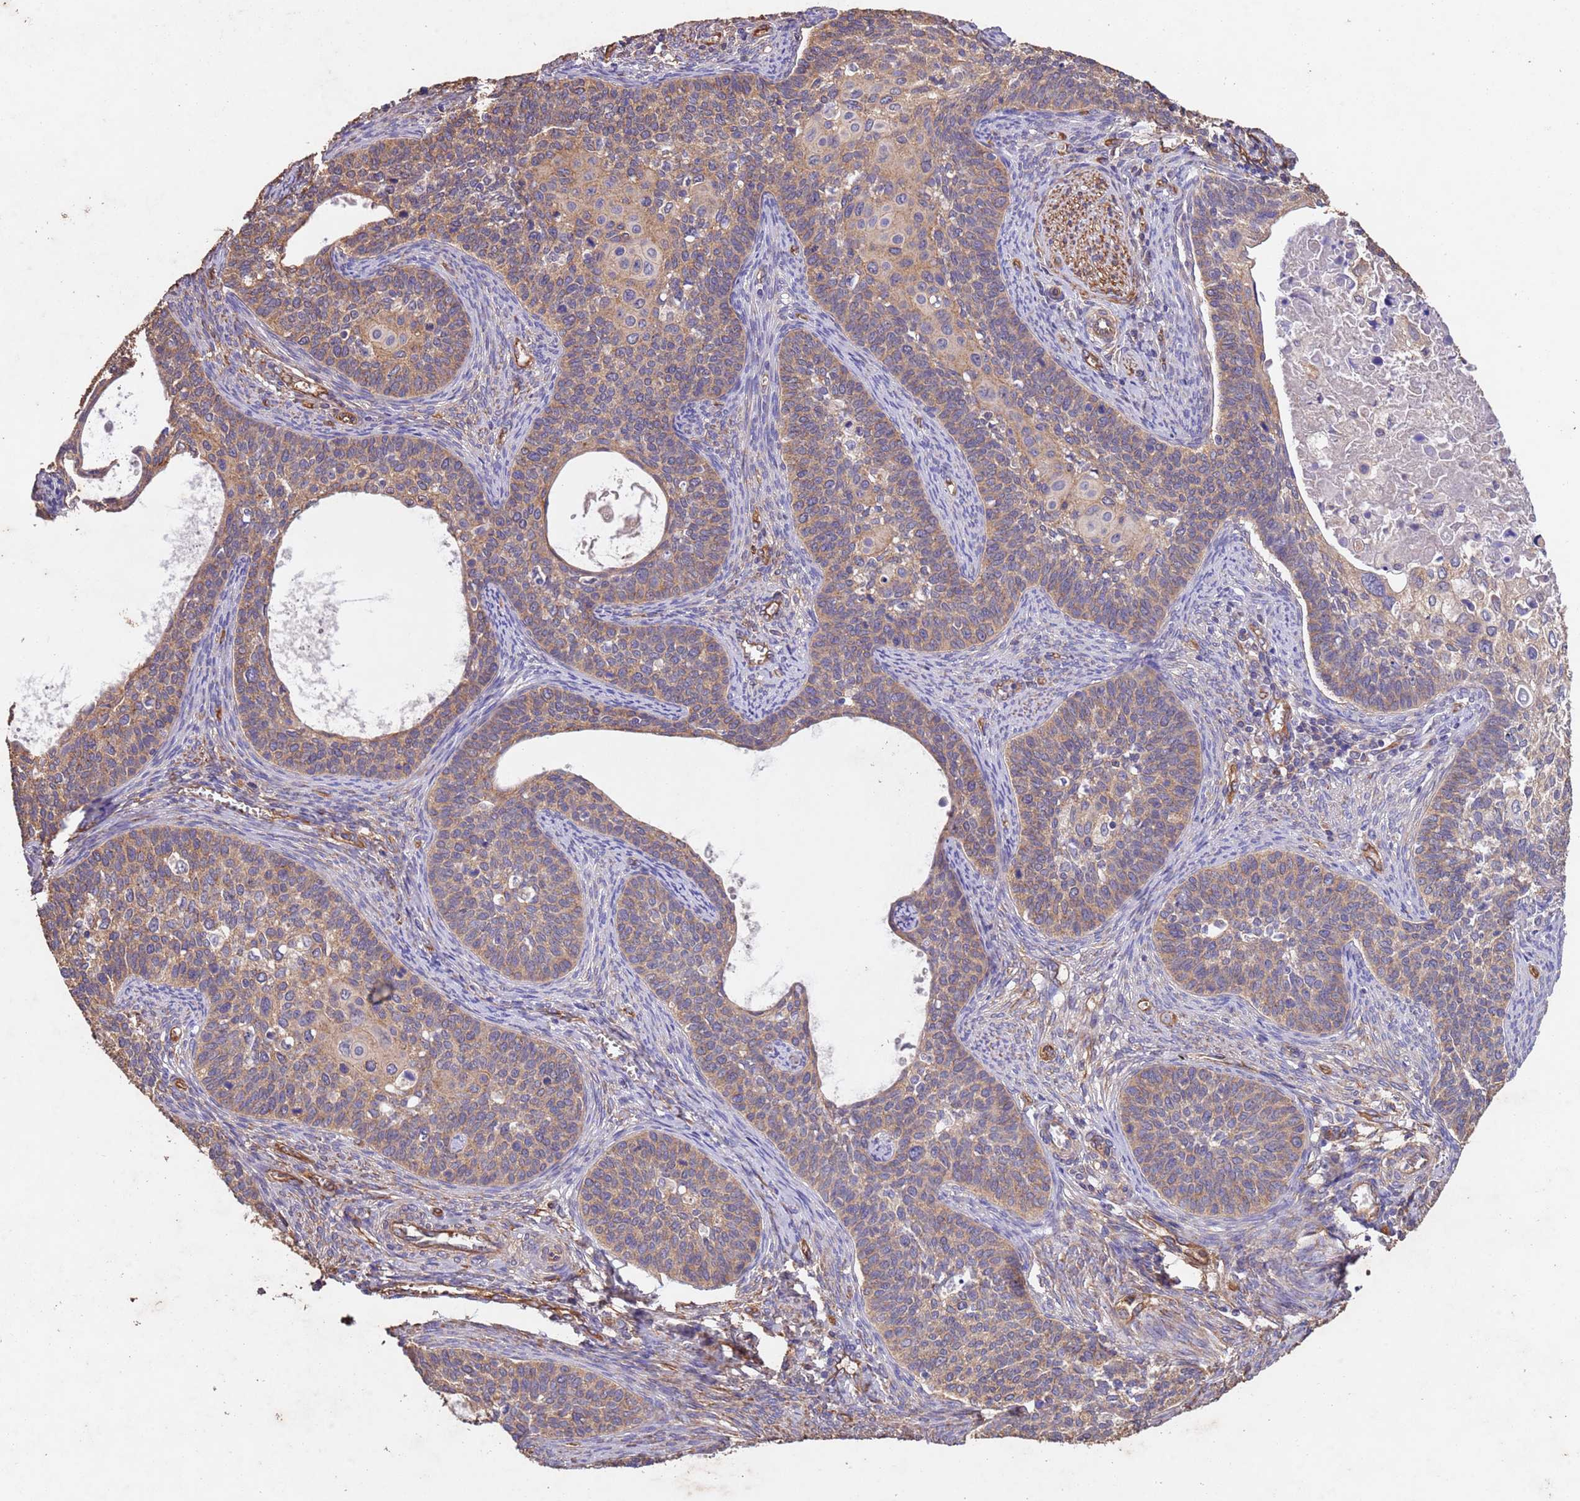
{"staining": {"intensity": "moderate", "quantity": ">75%", "location": "cytoplasmic/membranous"}, "tissue": "cervical cancer", "cell_type": "Tumor cells", "image_type": "cancer", "snomed": [{"axis": "morphology", "description": "Squamous cell carcinoma, NOS"}, {"axis": "topography", "description": "Cervix"}], "caption": "Immunohistochemical staining of squamous cell carcinoma (cervical) exhibits moderate cytoplasmic/membranous protein staining in about >75% of tumor cells.", "gene": "MTX3", "patient": {"sex": "female", "age": 33}}